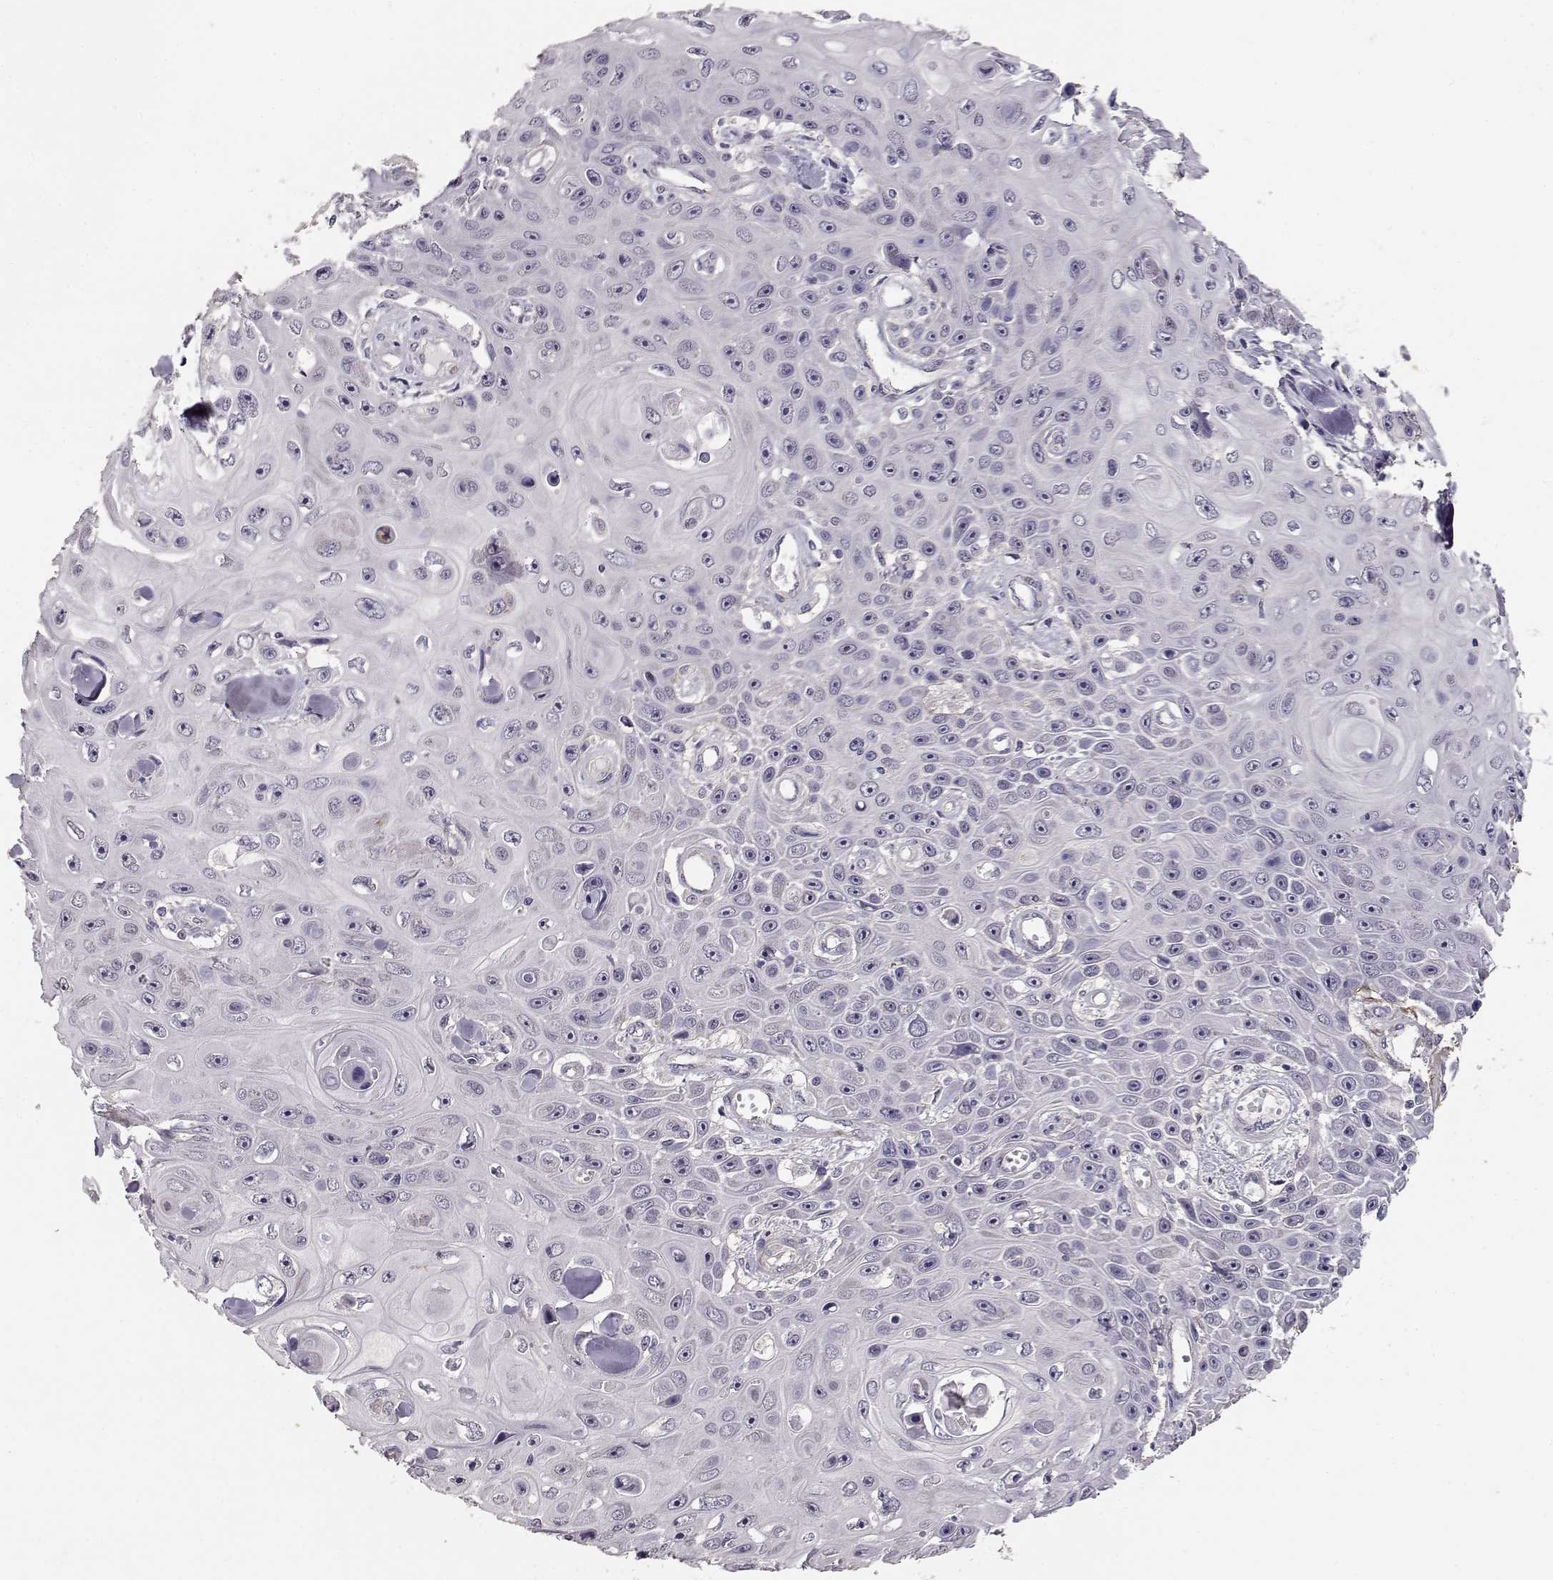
{"staining": {"intensity": "negative", "quantity": "none", "location": "none"}, "tissue": "skin cancer", "cell_type": "Tumor cells", "image_type": "cancer", "snomed": [{"axis": "morphology", "description": "Squamous cell carcinoma, NOS"}, {"axis": "topography", "description": "Skin"}], "caption": "A high-resolution photomicrograph shows immunohistochemistry staining of skin squamous cell carcinoma, which shows no significant staining in tumor cells.", "gene": "LAMA5", "patient": {"sex": "male", "age": 82}}